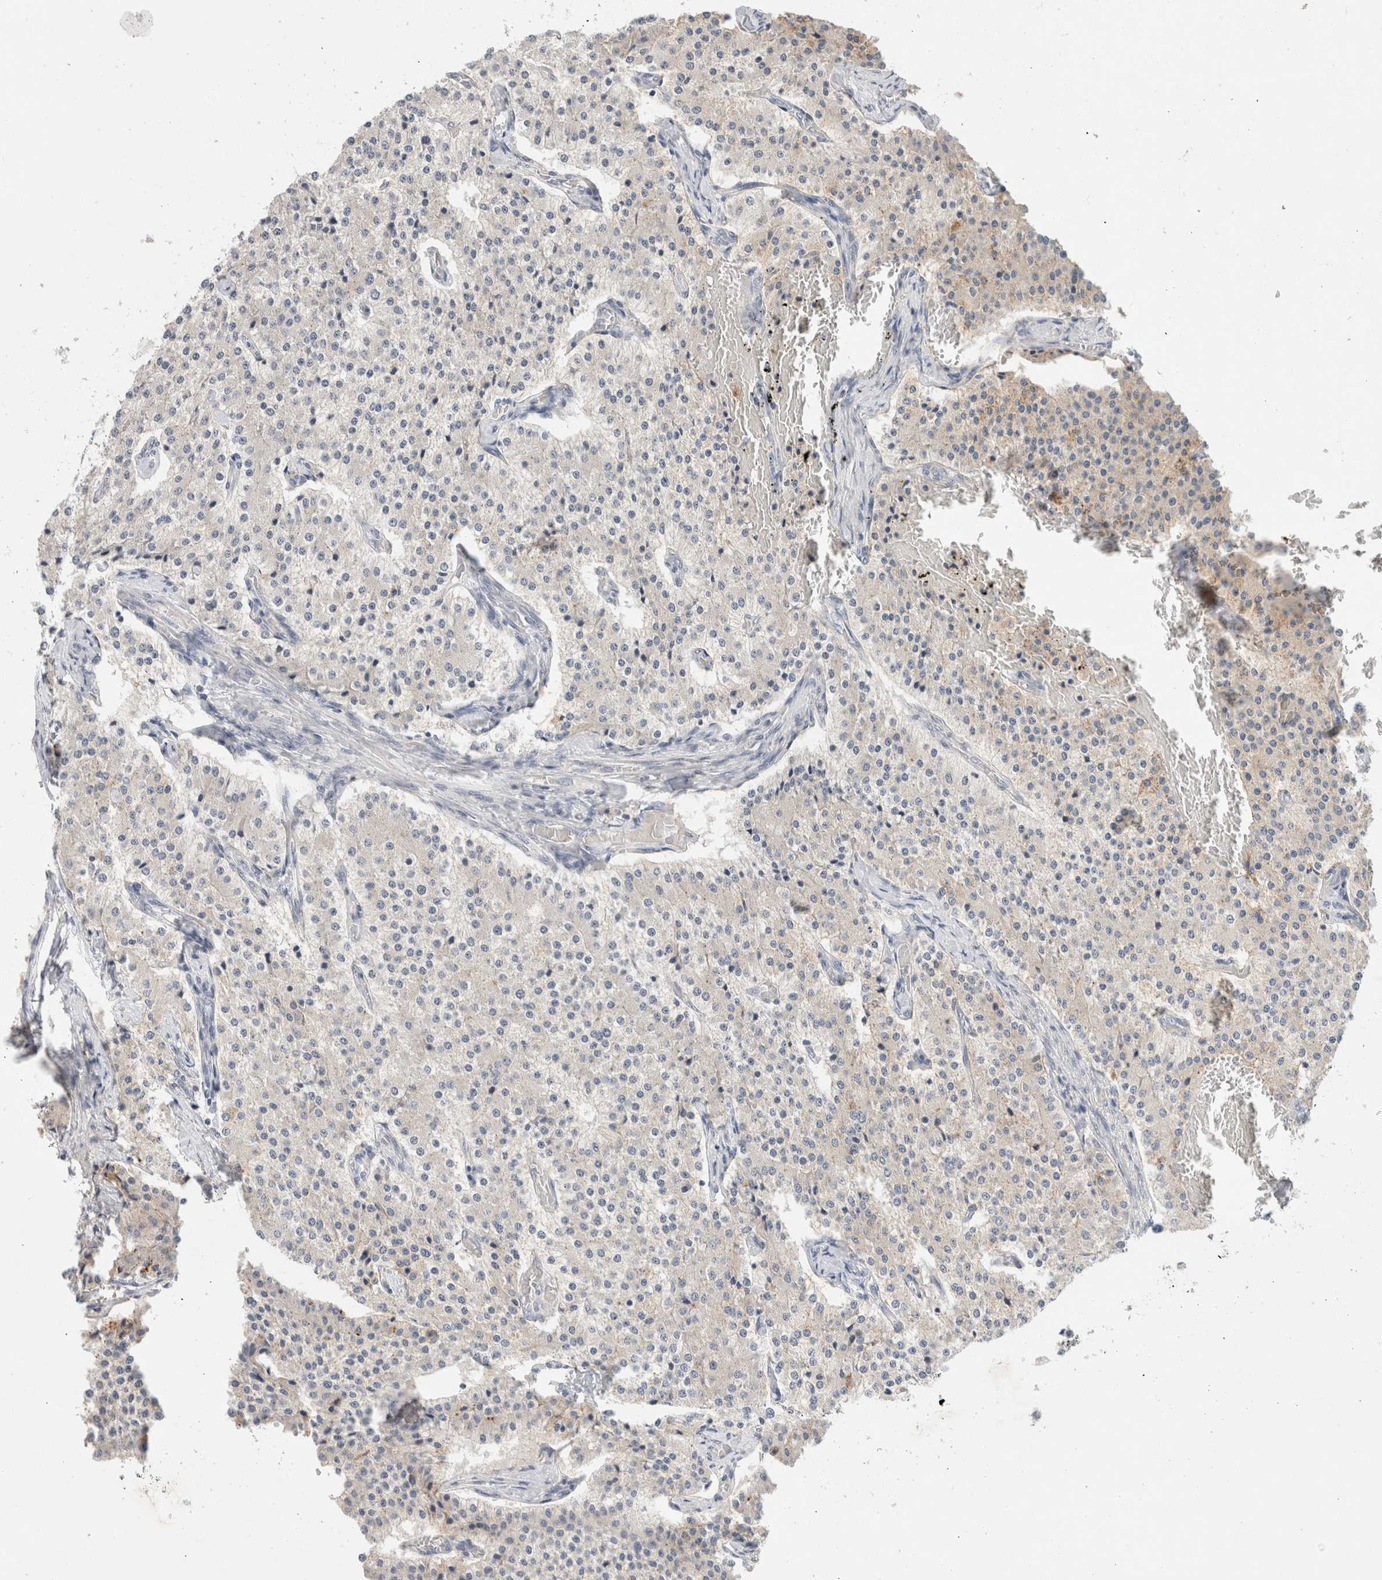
{"staining": {"intensity": "negative", "quantity": "none", "location": "none"}, "tissue": "carcinoid", "cell_type": "Tumor cells", "image_type": "cancer", "snomed": [{"axis": "morphology", "description": "Carcinoid, malignant, NOS"}, {"axis": "topography", "description": "Colon"}], "caption": "Immunohistochemistry histopathology image of human carcinoid stained for a protein (brown), which shows no staining in tumor cells. (Brightfield microscopy of DAB (3,3'-diaminobenzidine) immunohistochemistry (IHC) at high magnification).", "gene": "MPP2", "patient": {"sex": "female", "age": 52}}